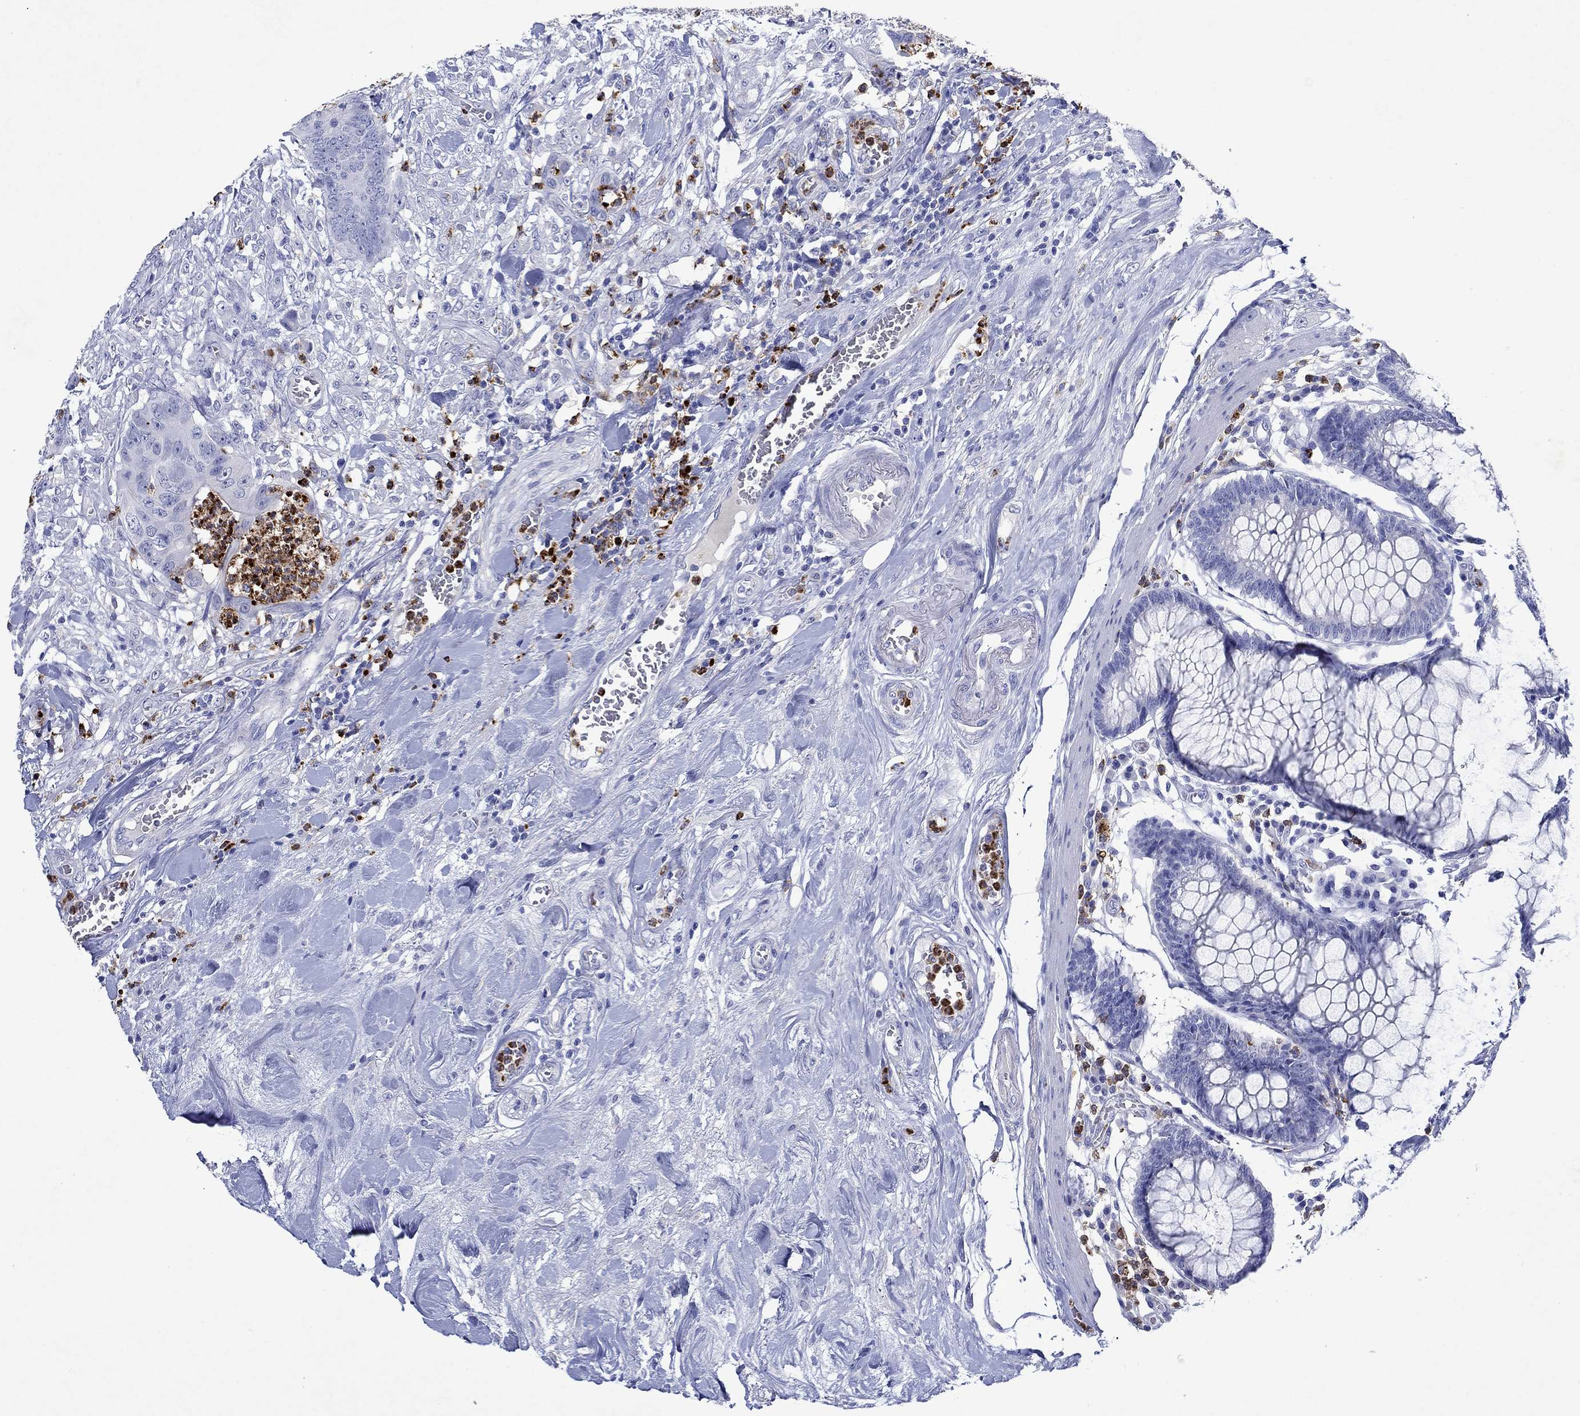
{"staining": {"intensity": "negative", "quantity": "none", "location": "none"}, "tissue": "colorectal cancer", "cell_type": "Tumor cells", "image_type": "cancer", "snomed": [{"axis": "morphology", "description": "Adenocarcinoma, NOS"}, {"axis": "topography", "description": "Colon"}], "caption": "Histopathology image shows no significant protein expression in tumor cells of colorectal adenocarcinoma.", "gene": "EPX", "patient": {"sex": "male", "age": 84}}